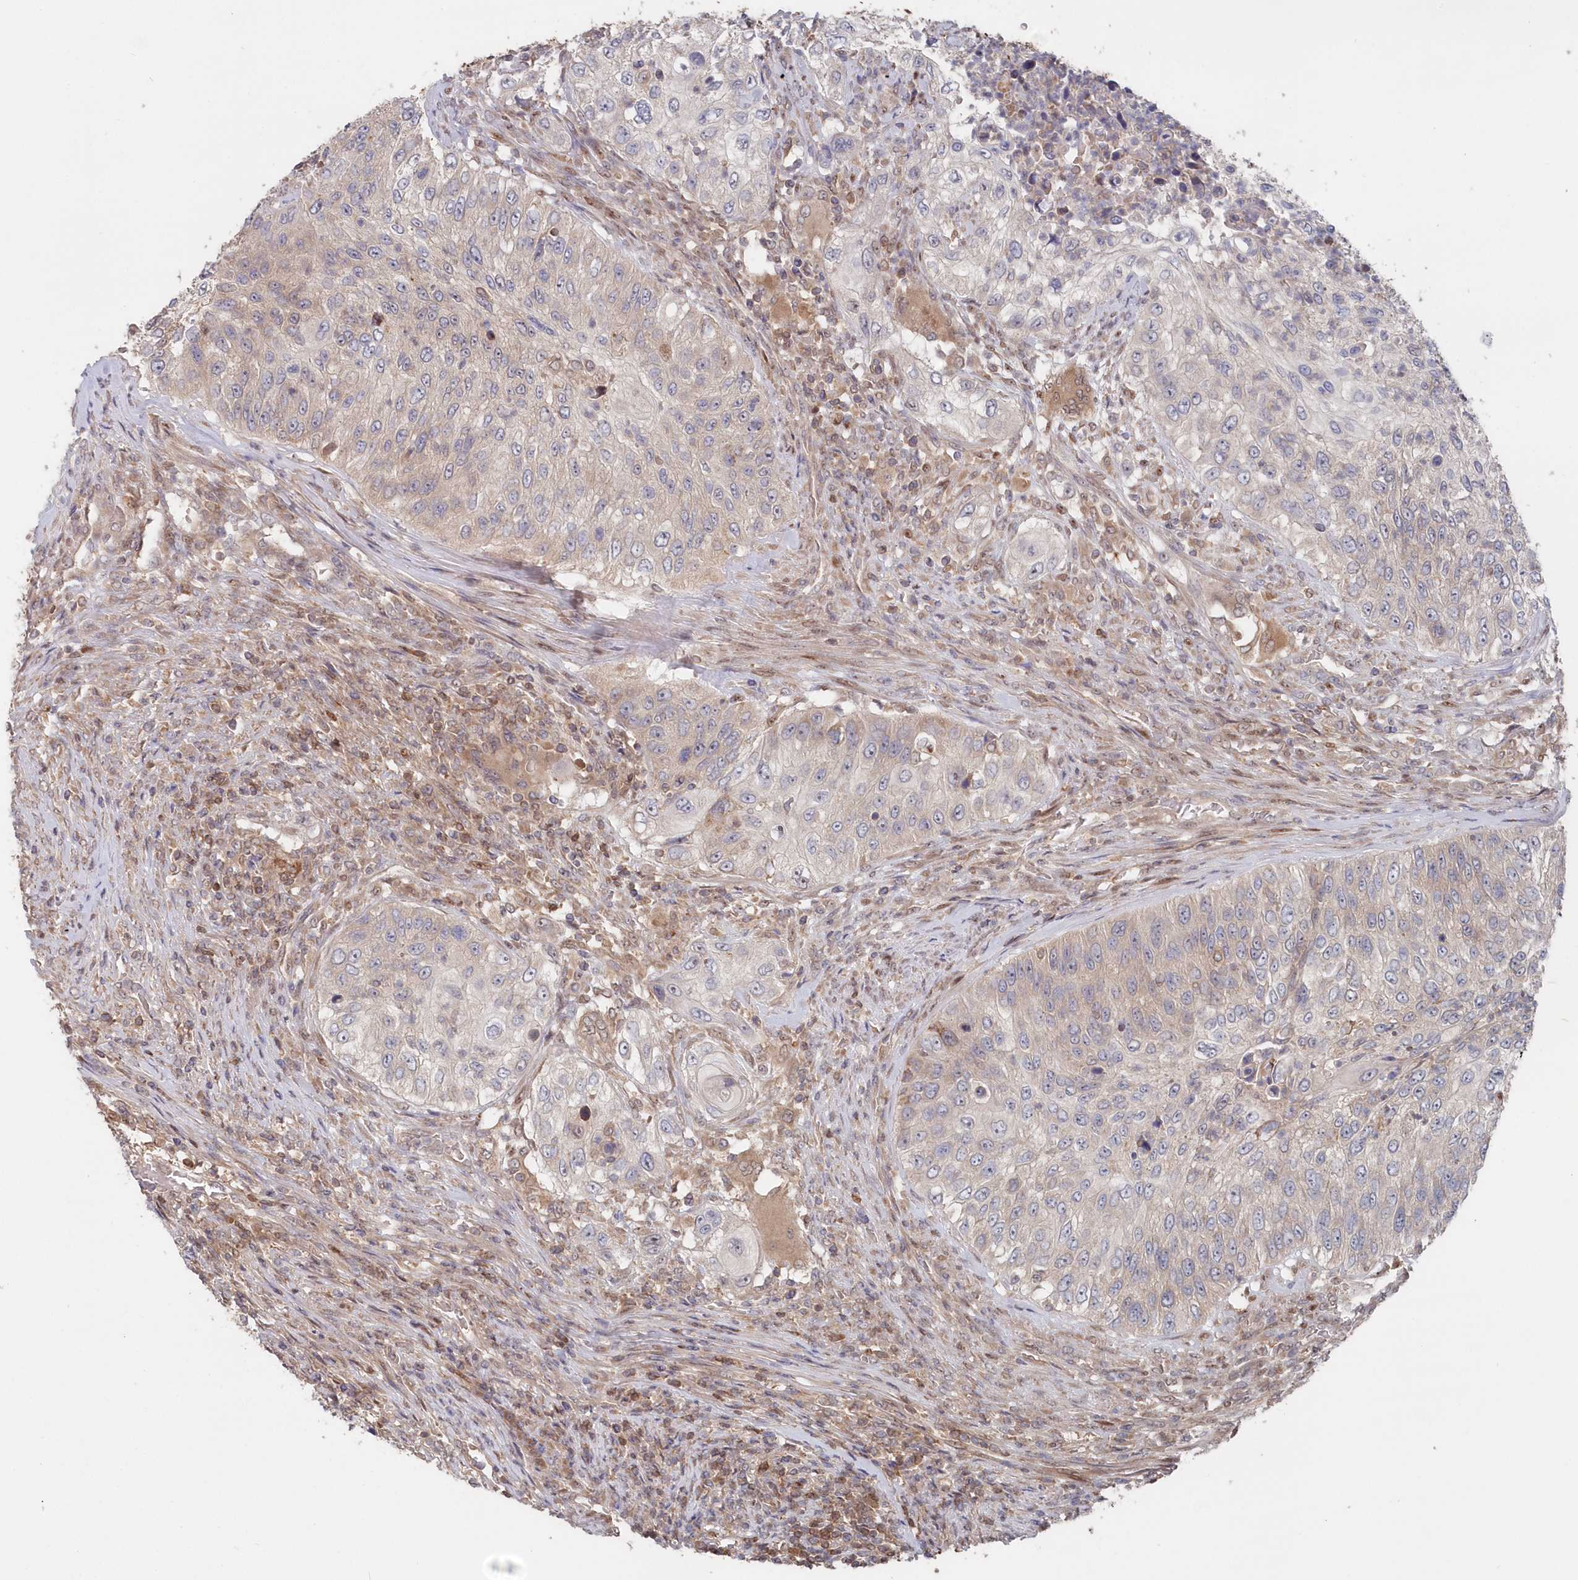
{"staining": {"intensity": "negative", "quantity": "none", "location": "none"}, "tissue": "urothelial cancer", "cell_type": "Tumor cells", "image_type": "cancer", "snomed": [{"axis": "morphology", "description": "Urothelial carcinoma, High grade"}, {"axis": "topography", "description": "Urinary bladder"}], "caption": "This image is of urothelial cancer stained with immunohistochemistry (IHC) to label a protein in brown with the nuclei are counter-stained blue. There is no positivity in tumor cells. (DAB IHC visualized using brightfield microscopy, high magnification).", "gene": "ABHD14B", "patient": {"sex": "female", "age": 60}}